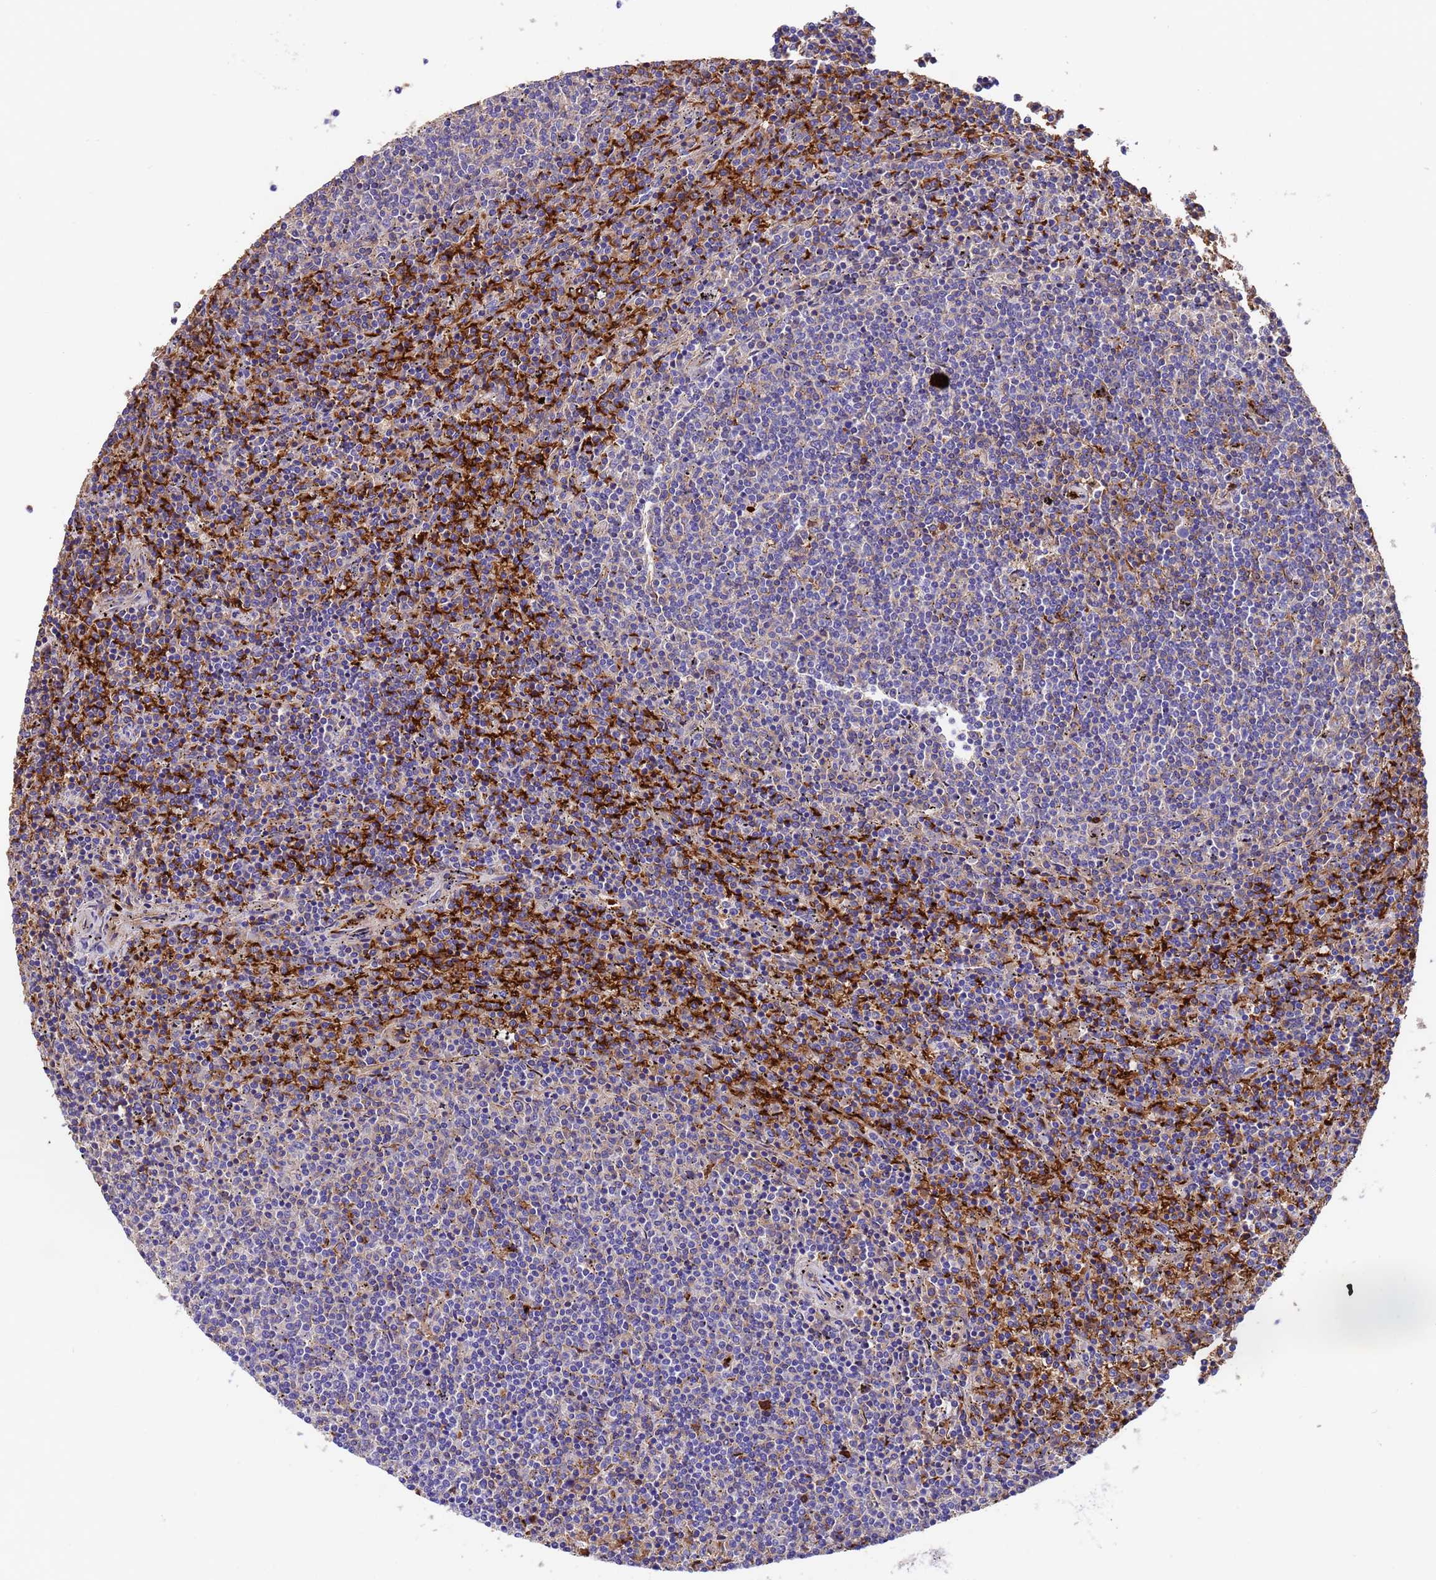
{"staining": {"intensity": "weak", "quantity": "<25%", "location": "cytoplasmic/membranous"}, "tissue": "lymphoma", "cell_type": "Tumor cells", "image_type": "cancer", "snomed": [{"axis": "morphology", "description": "Malignant lymphoma, non-Hodgkin's type, Low grade"}, {"axis": "topography", "description": "Spleen"}], "caption": "Immunohistochemical staining of human lymphoma displays no significant expression in tumor cells.", "gene": "ELP6", "patient": {"sex": "female", "age": 50}}